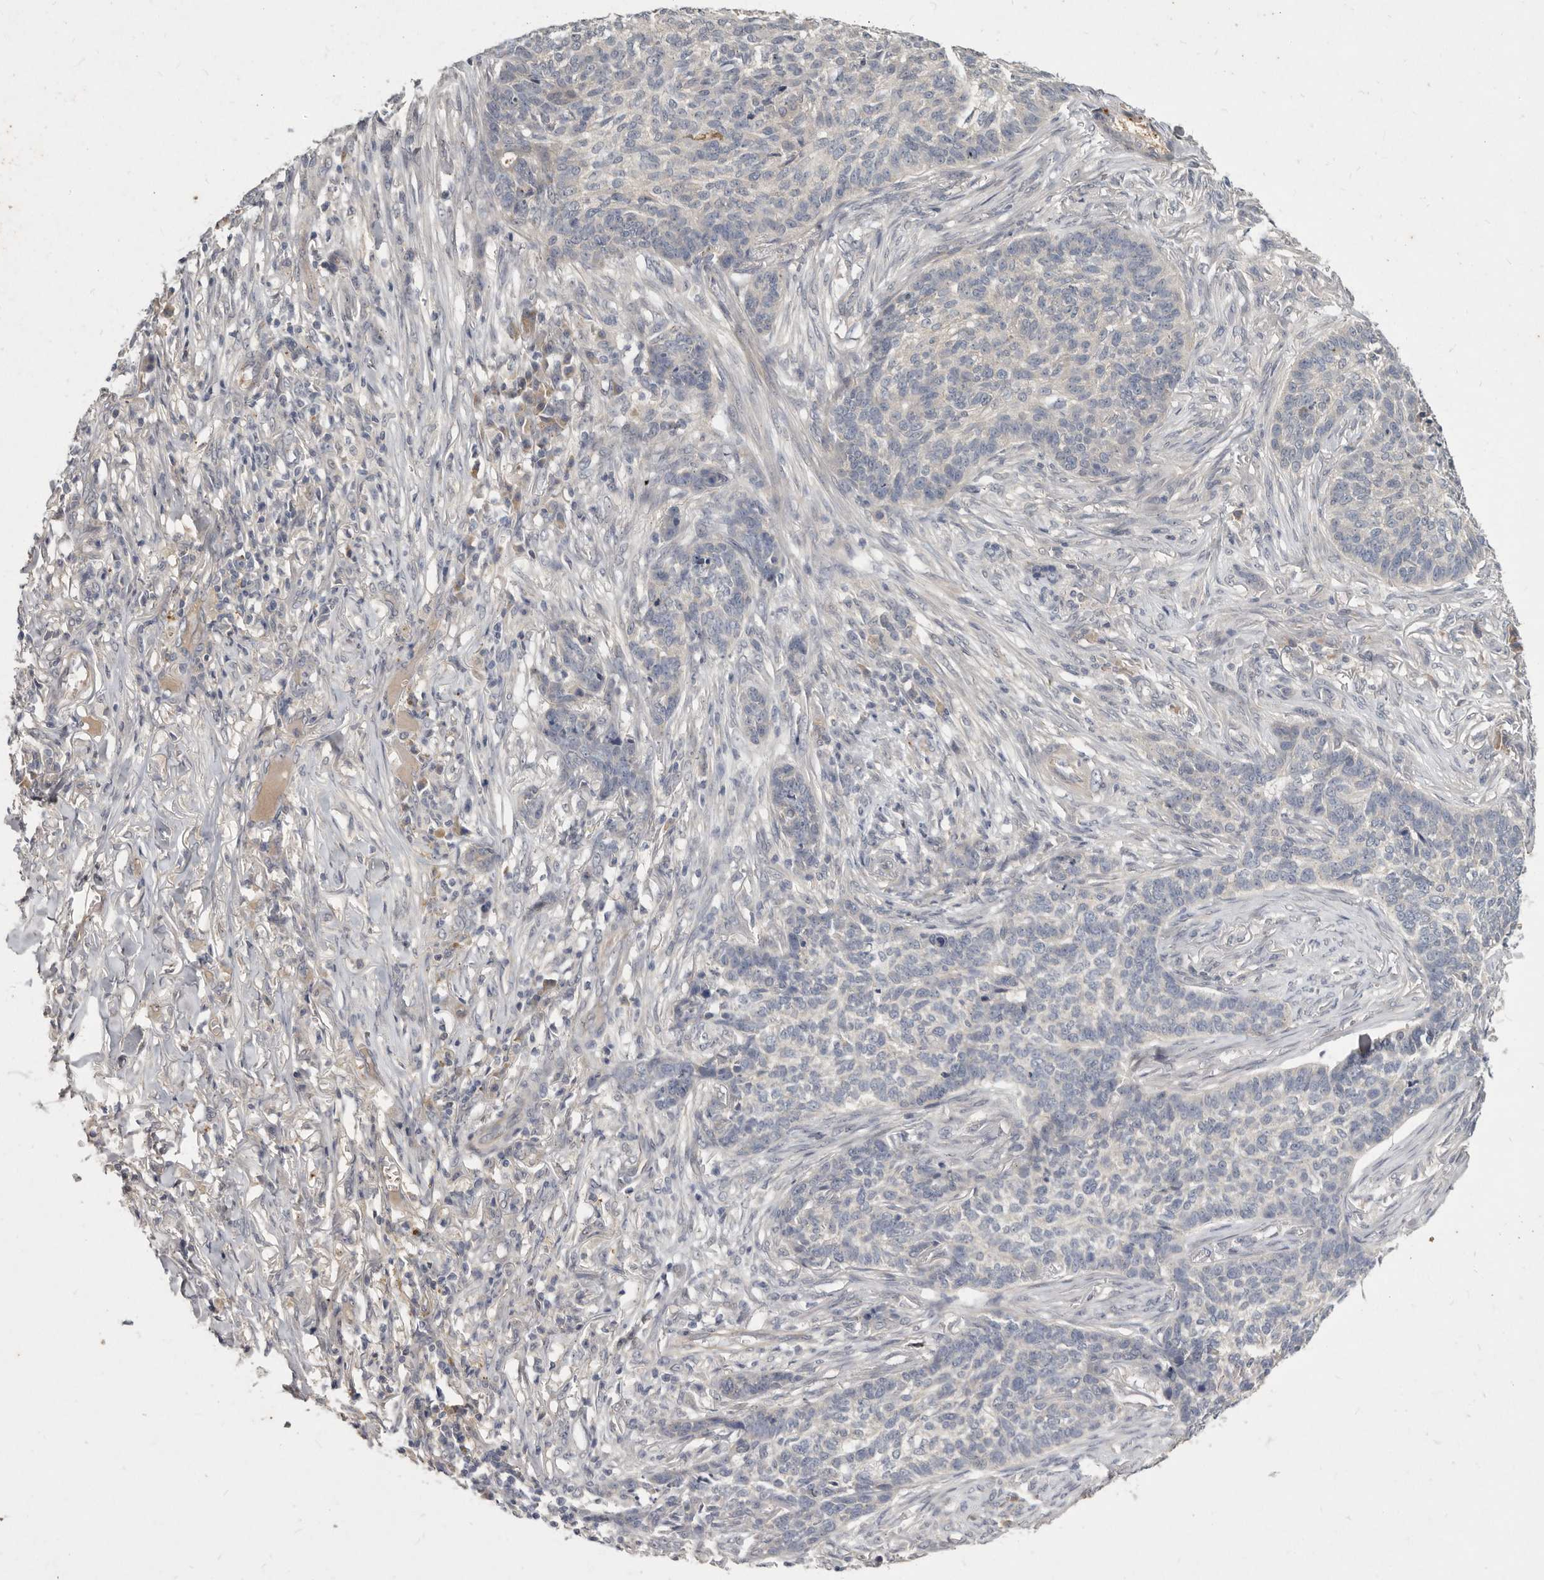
{"staining": {"intensity": "negative", "quantity": "none", "location": "none"}, "tissue": "skin cancer", "cell_type": "Tumor cells", "image_type": "cancer", "snomed": [{"axis": "morphology", "description": "Basal cell carcinoma"}, {"axis": "topography", "description": "Skin"}], "caption": "Tumor cells are negative for brown protein staining in skin cancer.", "gene": "SLC22A1", "patient": {"sex": "male", "age": 85}}